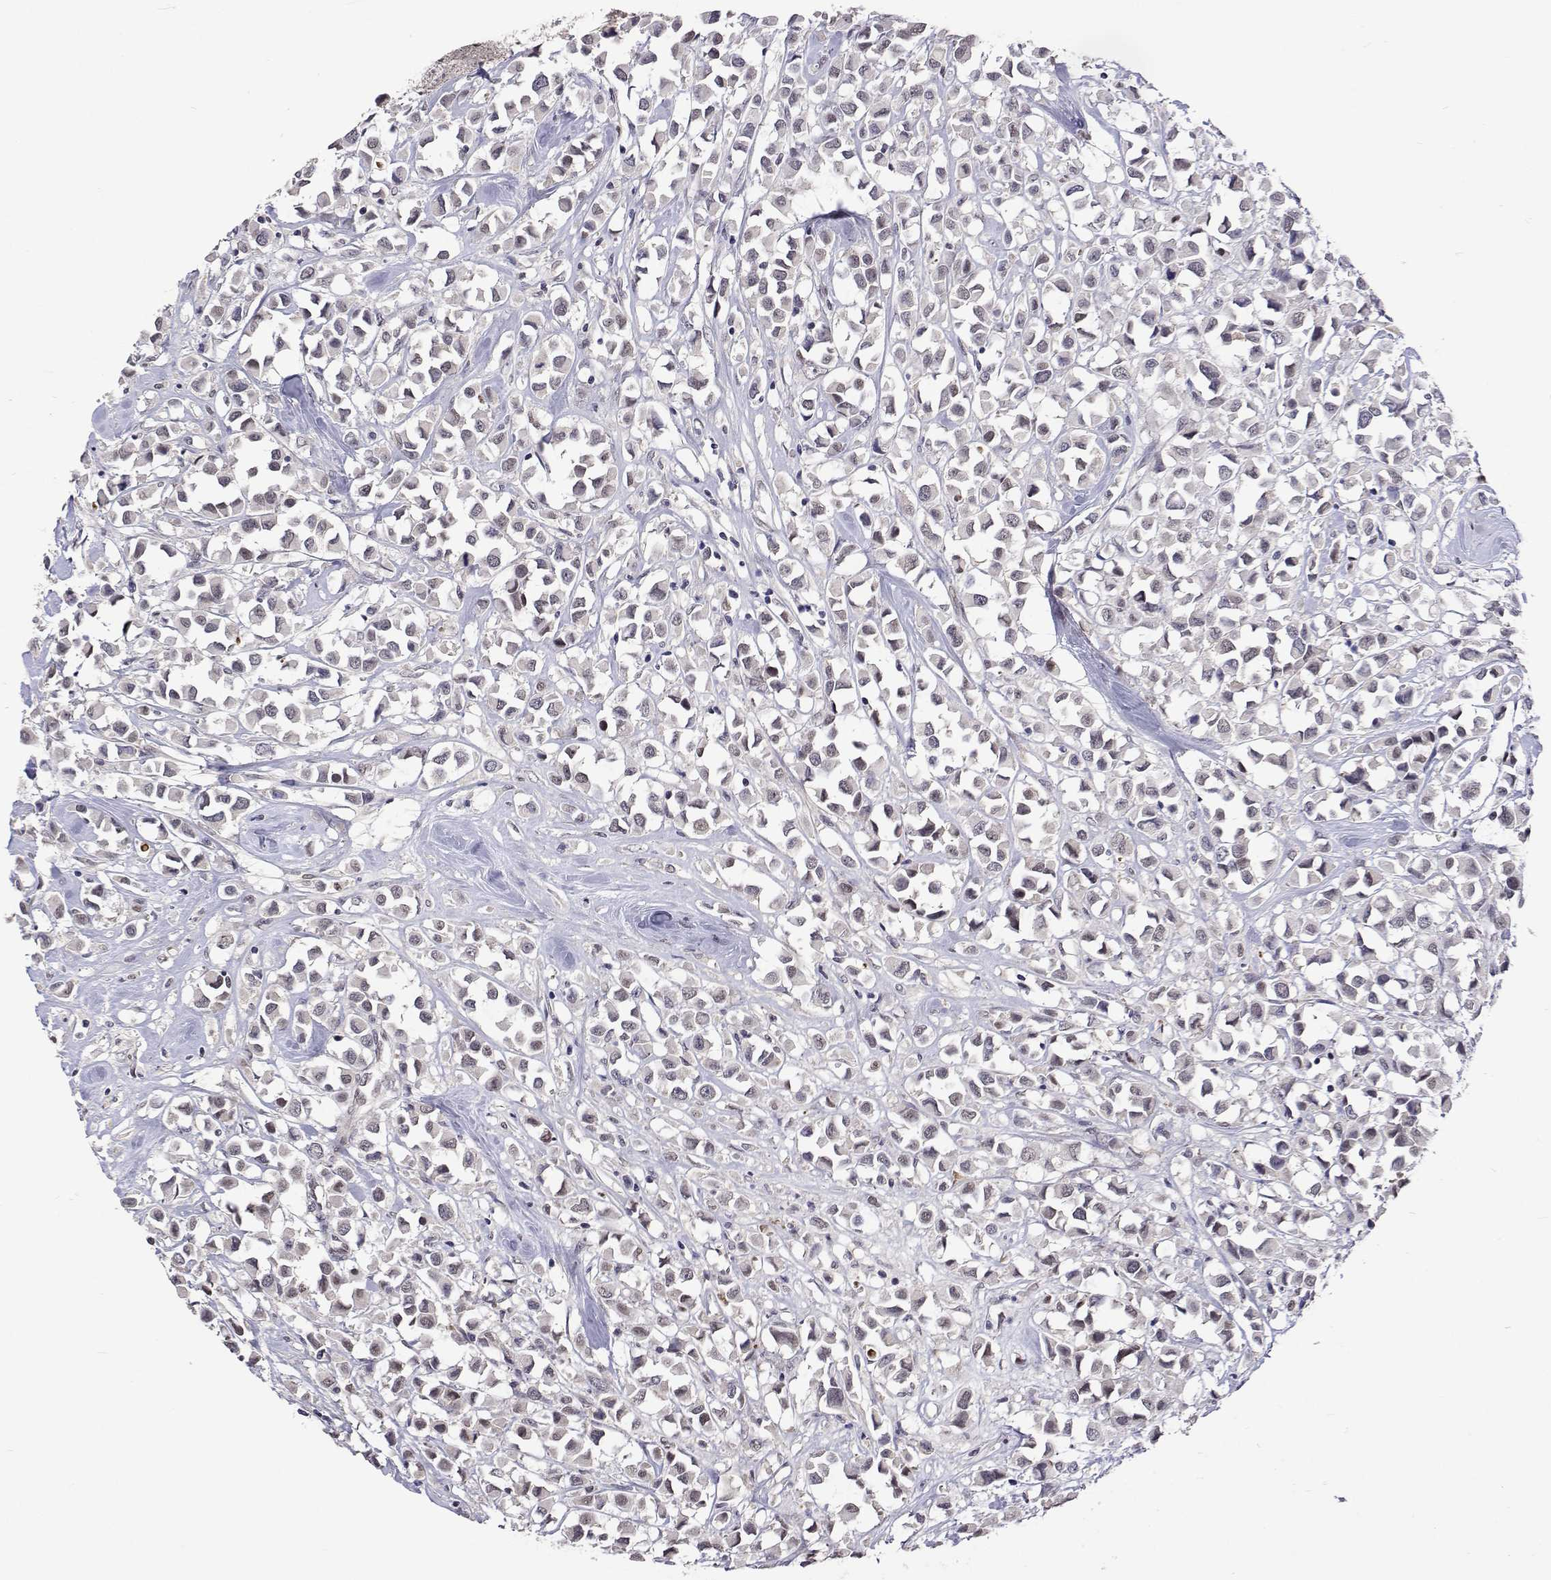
{"staining": {"intensity": "negative", "quantity": "none", "location": "none"}, "tissue": "breast cancer", "cell_type": "Tumor cells", "image_type": "cancer", "snomed": [{"axis": "morphology", "description": "Duct carcinoma"}, {"axis": "topography", "description": "Breast"}], "caption": "Image shows no protein expression in tumor cells of breast cancer (intraductal carcinoma) tissue.", "gene": "HNRNPA0", "patient": {"sex": "female", "age": 61}}